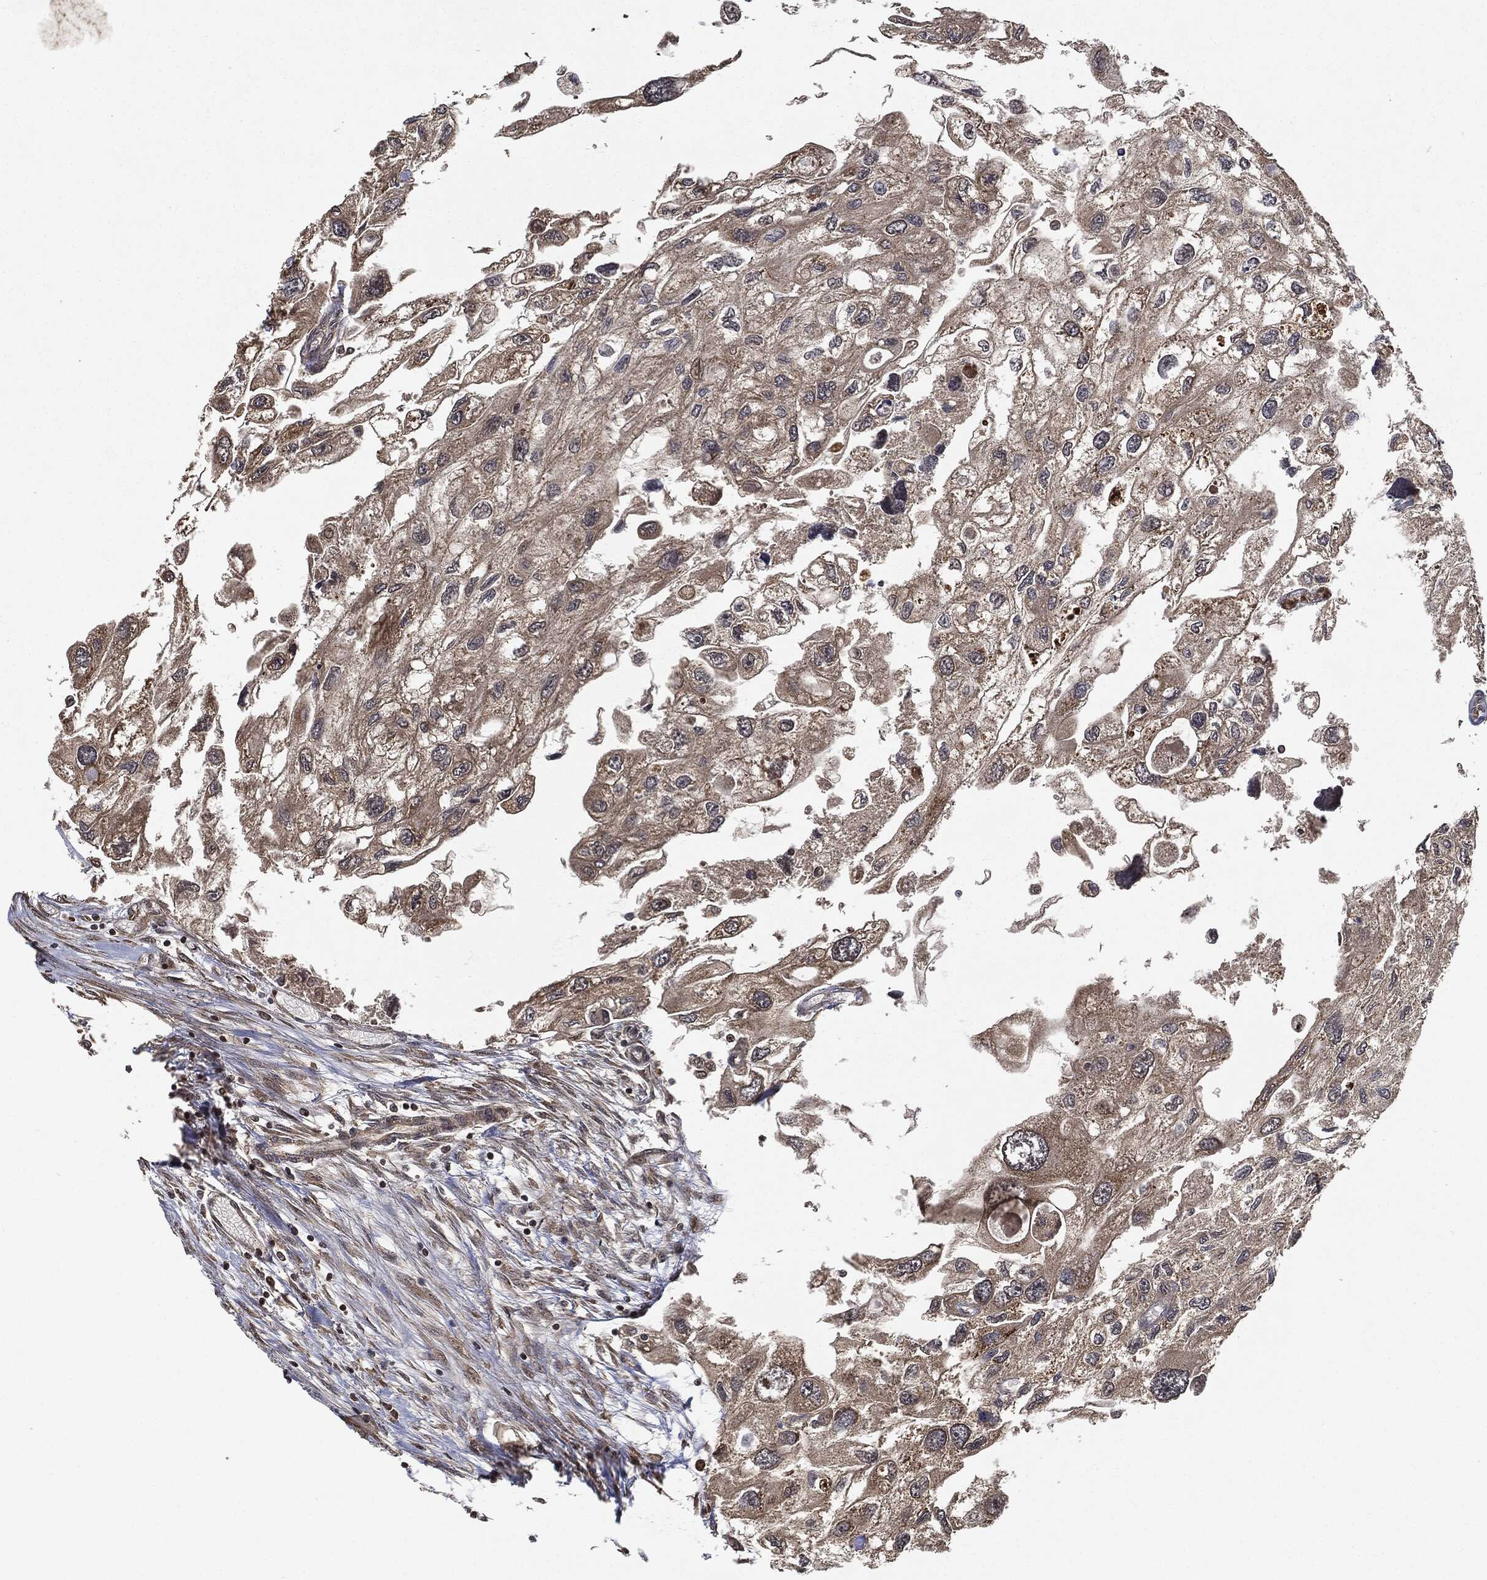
{"staining": {"intensity": "weak", "quantity": "<25%", "location": "cytoplasmic/membranous"}, "tissue": "urothelial cancer", "cell_type": "Tumor cells", "image_type": "cancer", "snomed": [{"axis": "morphology", "description": "Urothelial carcinoma, High grade"}, {"axis": "topography", "description": "Urinary bladder"}], "caption": "Image shows no protein expression in tumor cells of urothelial cancer tissue.", "gene": "PDK1", "patient": {"sex": "male", "age": 59}}